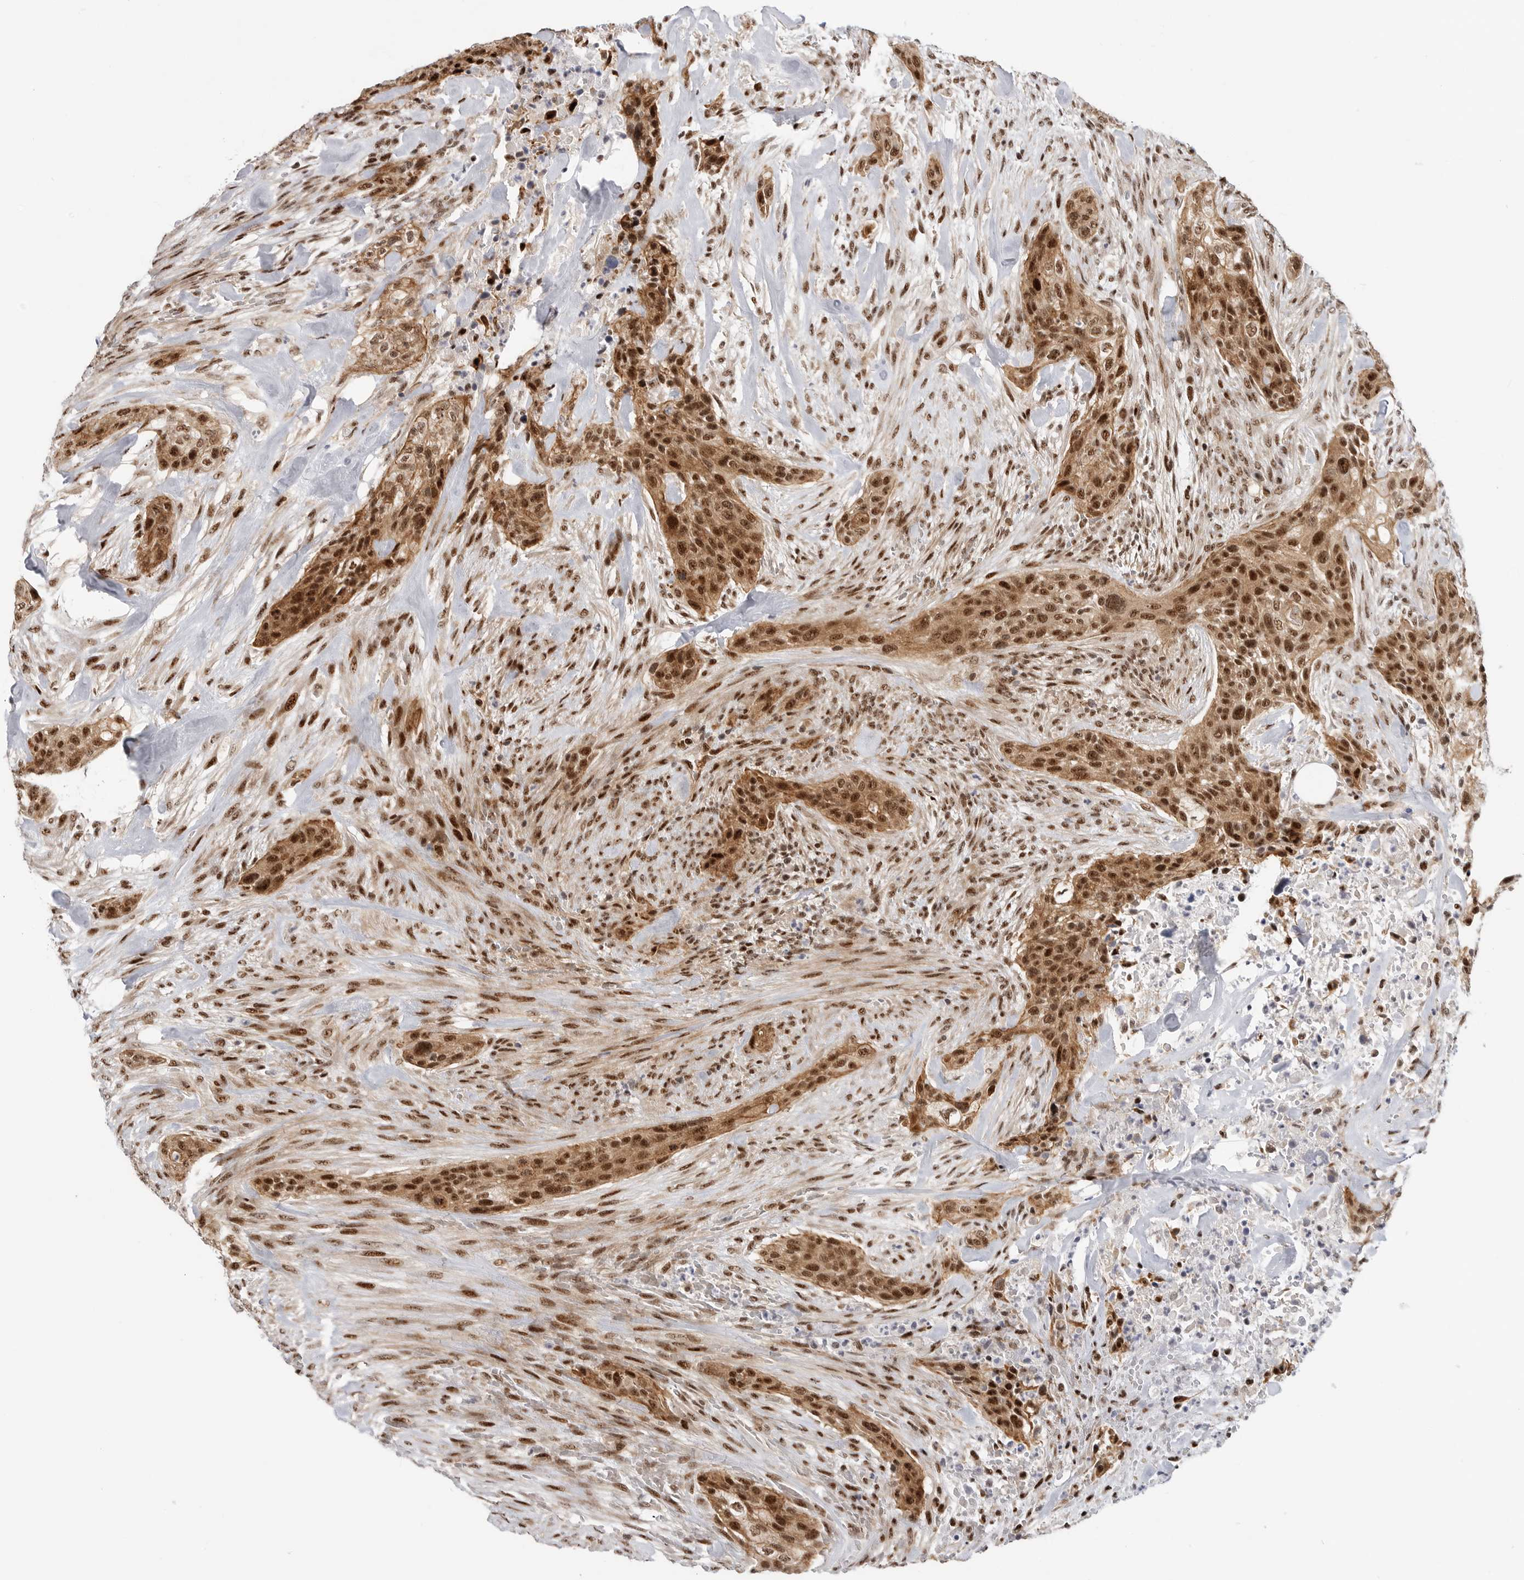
{"staining": {"intensity": "strong", "quantity": ">75%", "location": "cytoplasmic/membranous,nuclear"}, "tissue": "urothelial cancer", "cell_type": "Tumor cells", "image_type": "cancer", "snomed": [{"axis": "morphology", "description": "Urothelial carcinoma, High grade"}, {"axis": "topography", "description": "Urinary bladder"}], "caption": "A histopathology image of human urothelial cancer stained for a protein exhibits strong cytoplasmic/membranous and nuclear brown staining in tumor cells. (DAB (3,3'-diaminobenzidine) IHC, brown staining for protein, blue staining for nuclei).", "gene": "GPATCH2", "patient": {"sex": "male", "age": 35}}